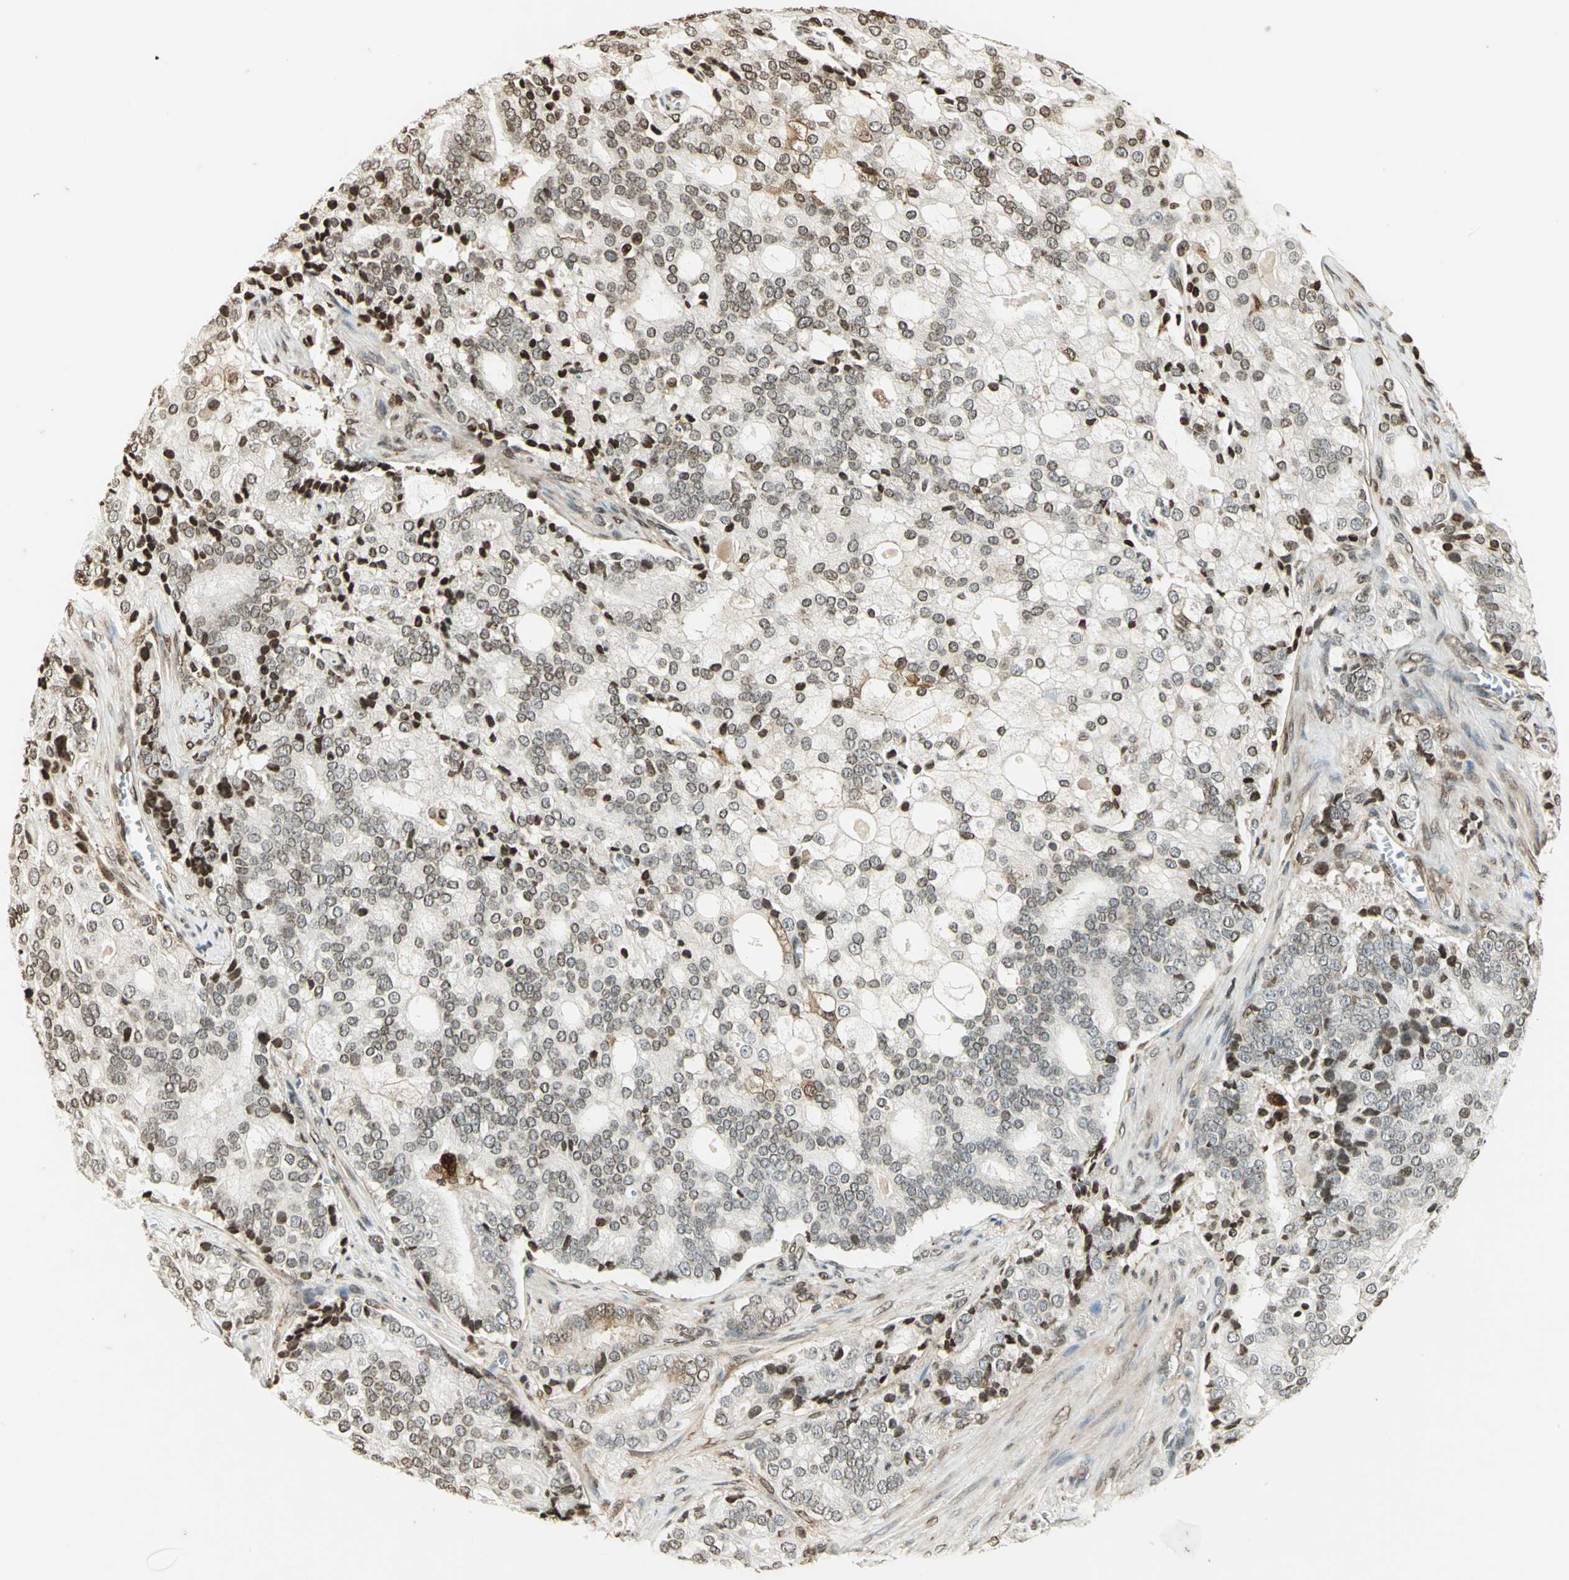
{"staining": {"intensity": "moderate", "quantity": ">75%", "location": "cytoplasmic/membranous,nuclear"}, "tissue": "prostate cancer", "cell_type": "Tumor cells", "image_type": "cancer", "snomed": [{"axis": "morphology", "description": "Adenocarcinoma, Low grade"}, {"axis": "topography", "description": "Prostate"}], "caption": "Prostate cancer (low-grade adenocarcinoma) stained for a protein demonstrates moderate cytoplasmic/membranous and nuclear positivity in tumor cells.", "gene": "LGALS3", "patient": {"sex": "male", "age": 58}}